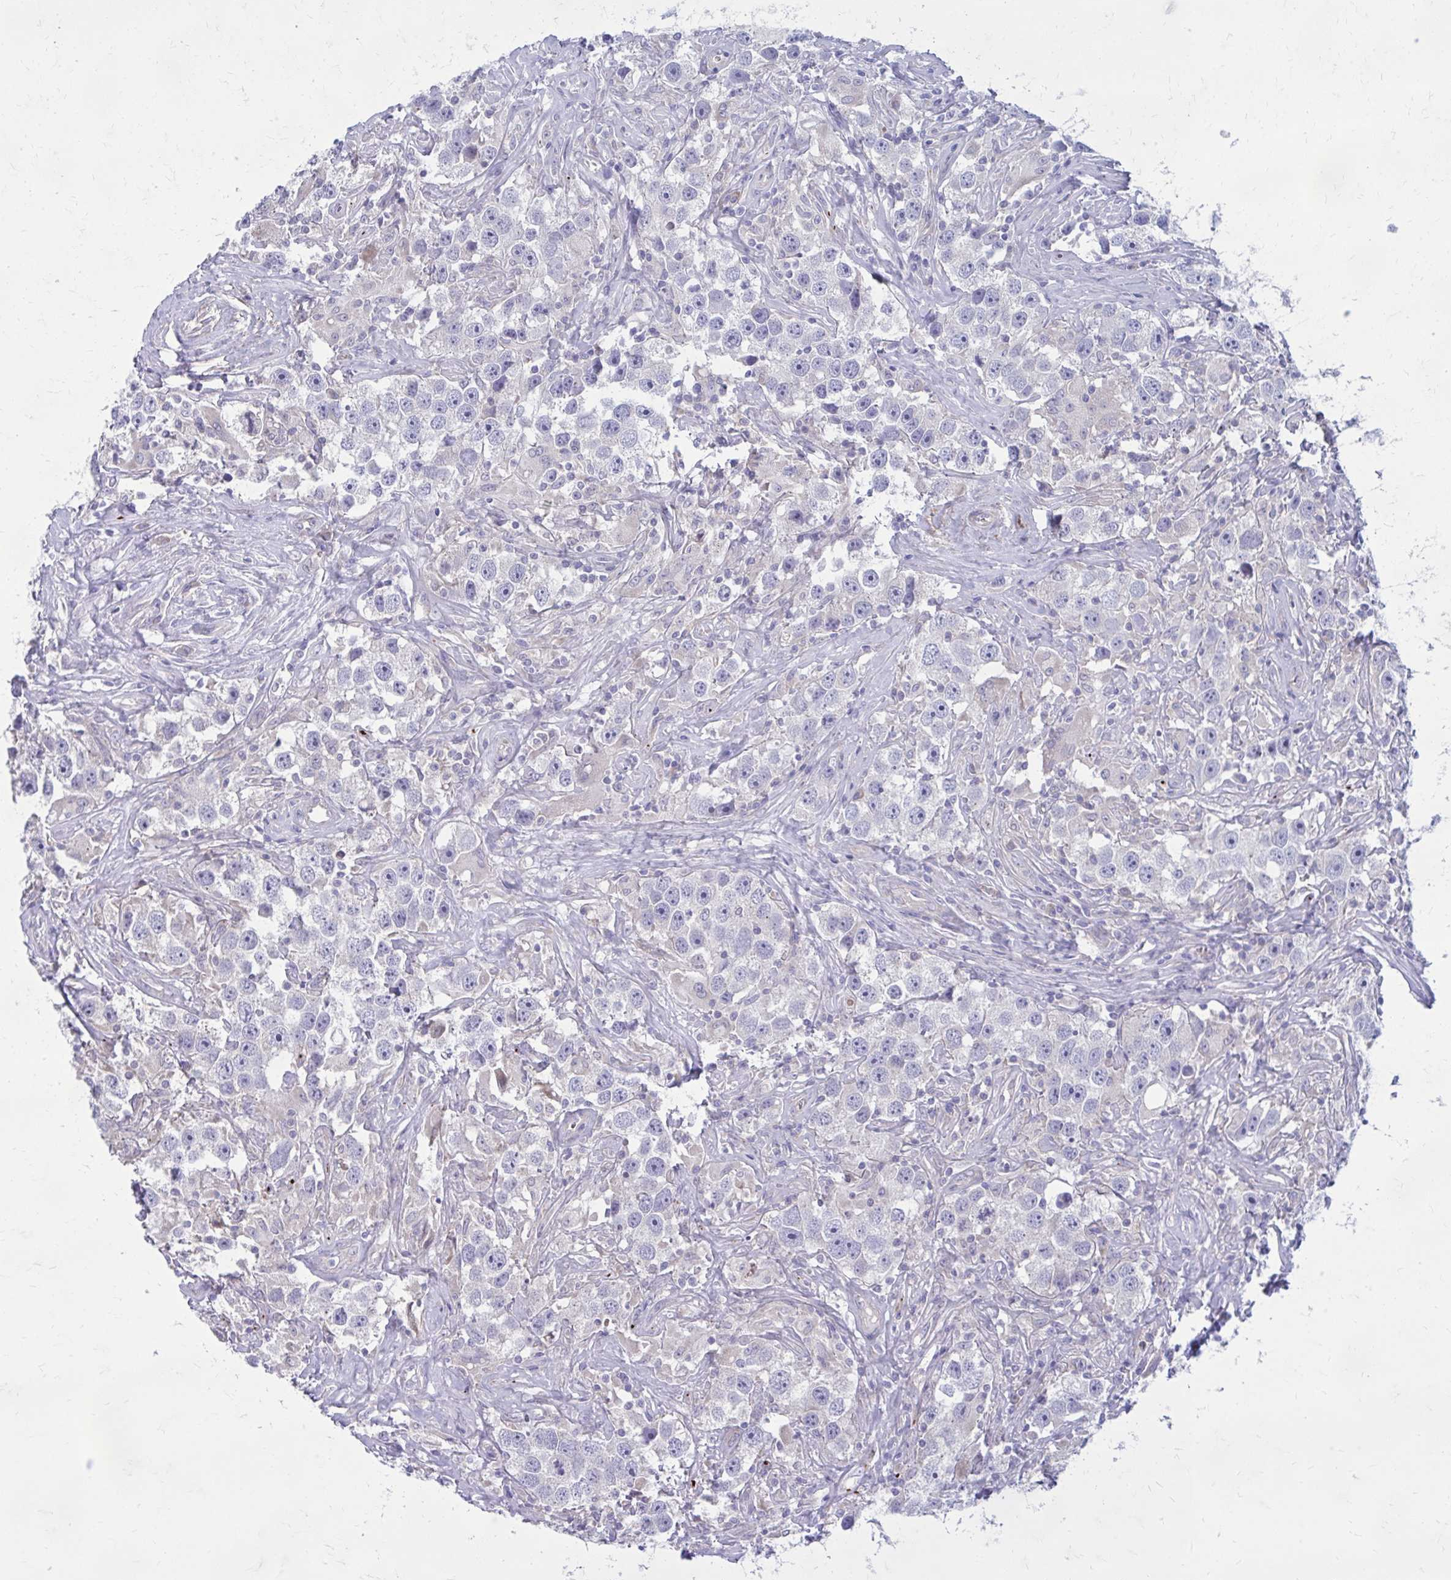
{"staining": {"intensity": "negative", "quantity": "none", "location": "none"}, "tissue": "testis cancer", "cell_type": "Tumor cells", "image_type": "cancer", "snomed": [{"axis": "morphology", "description": "Seminoma, NOS"}, {"axis": "topography", "description": "Testis"}], "caption": "Tumor cells are negative for brown protein staining in testis seminoma. (Brightfield microscopy of DAB immunohistochemistry (IHC) at high magnification).", "gene": "GIGYF2", "patient": {"sex": "male", "age": 49}}